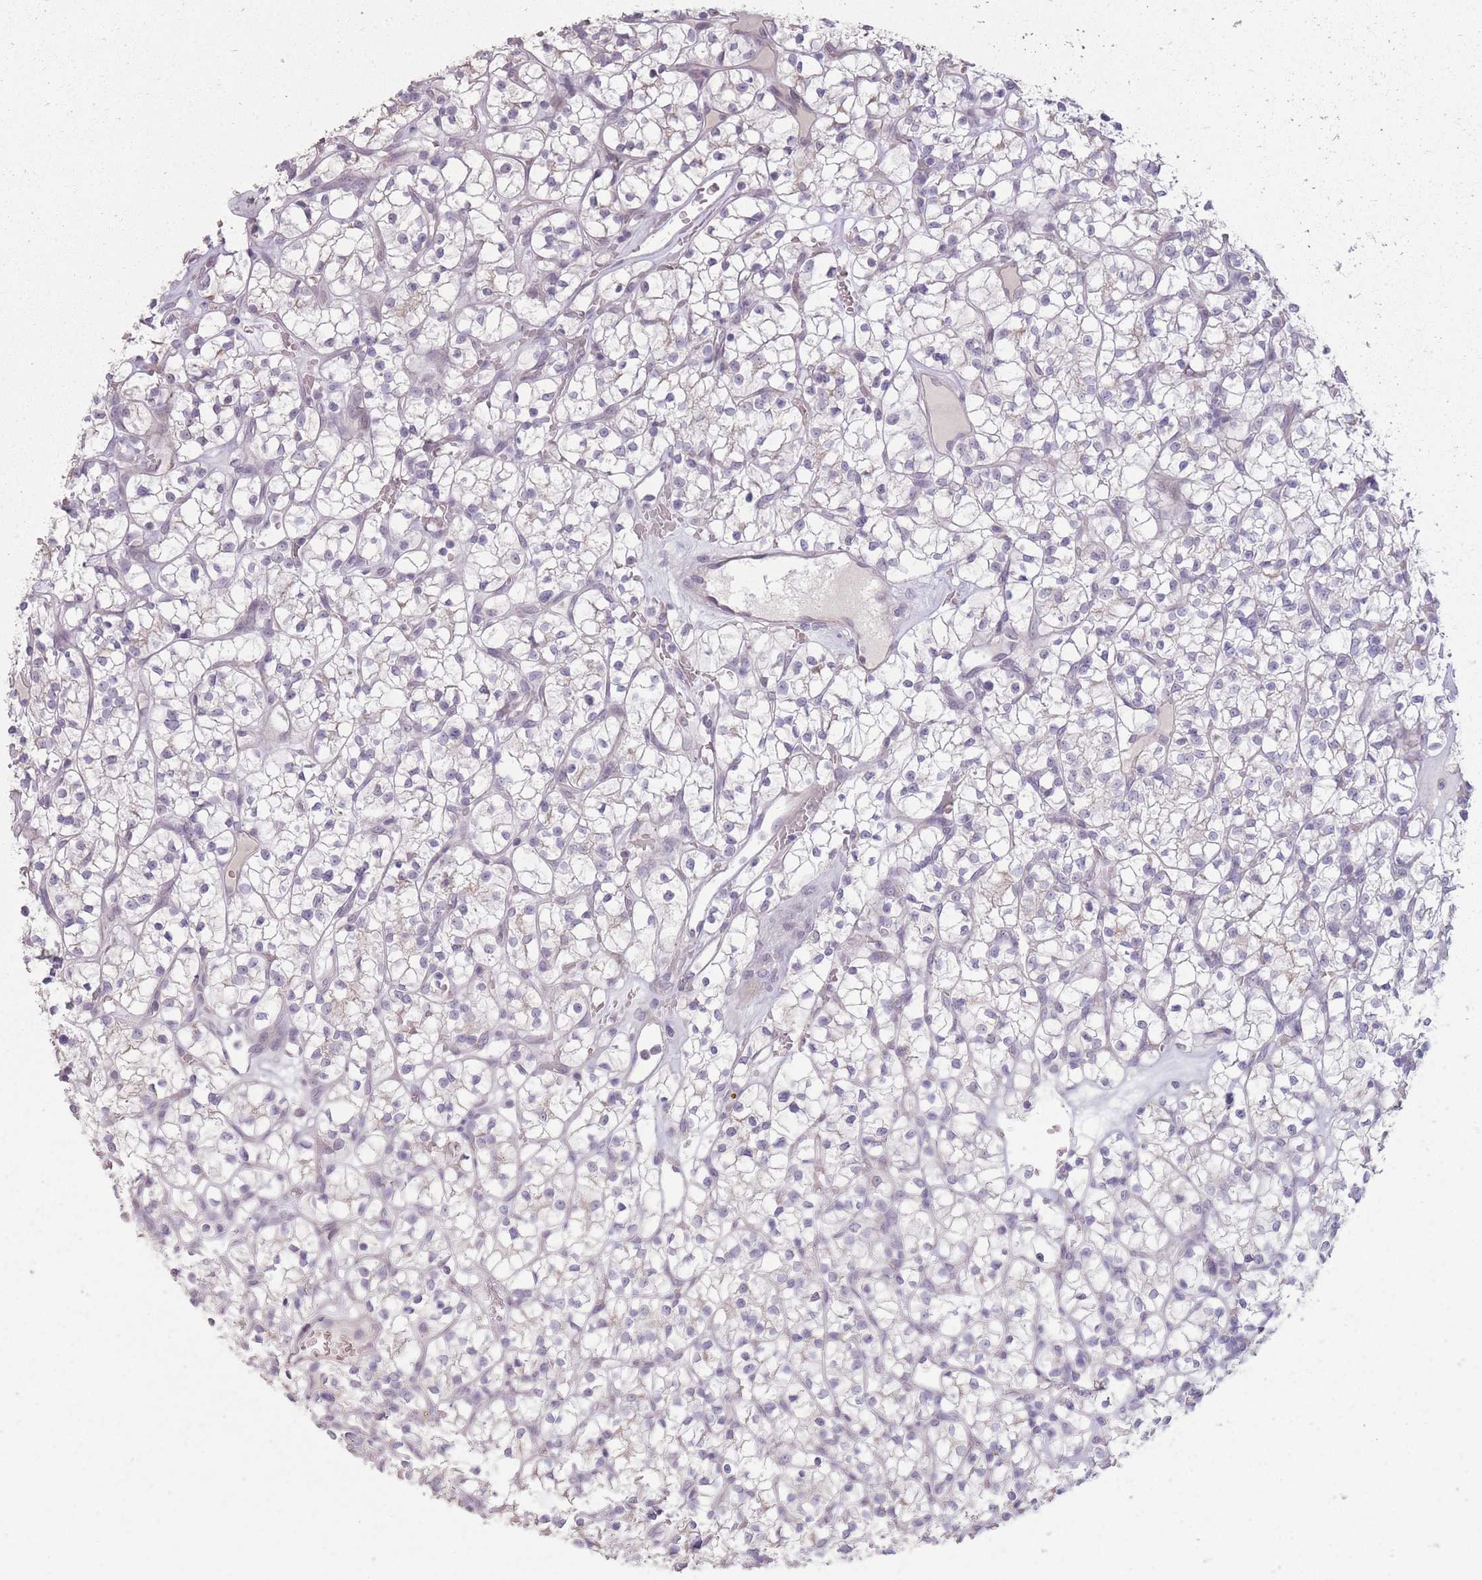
{"staining": {"intensity": "negative", "quantity": "none", "location": "none"}, "tissue": "renal cancer", "cell_type": "Tumor cells", "image_type": "cancer", "snomed": [{"axis": "morphology", "description": "Adenocarcinoma, NOS"}, {"axis": "topography", "description": "Kidney"}], "caption": "Renal cancer stained for a protein using IHC demonstrates no expression tumor cells.", "gene": "ZBTB24", "patient": {"sex": "female", "age": 64}}